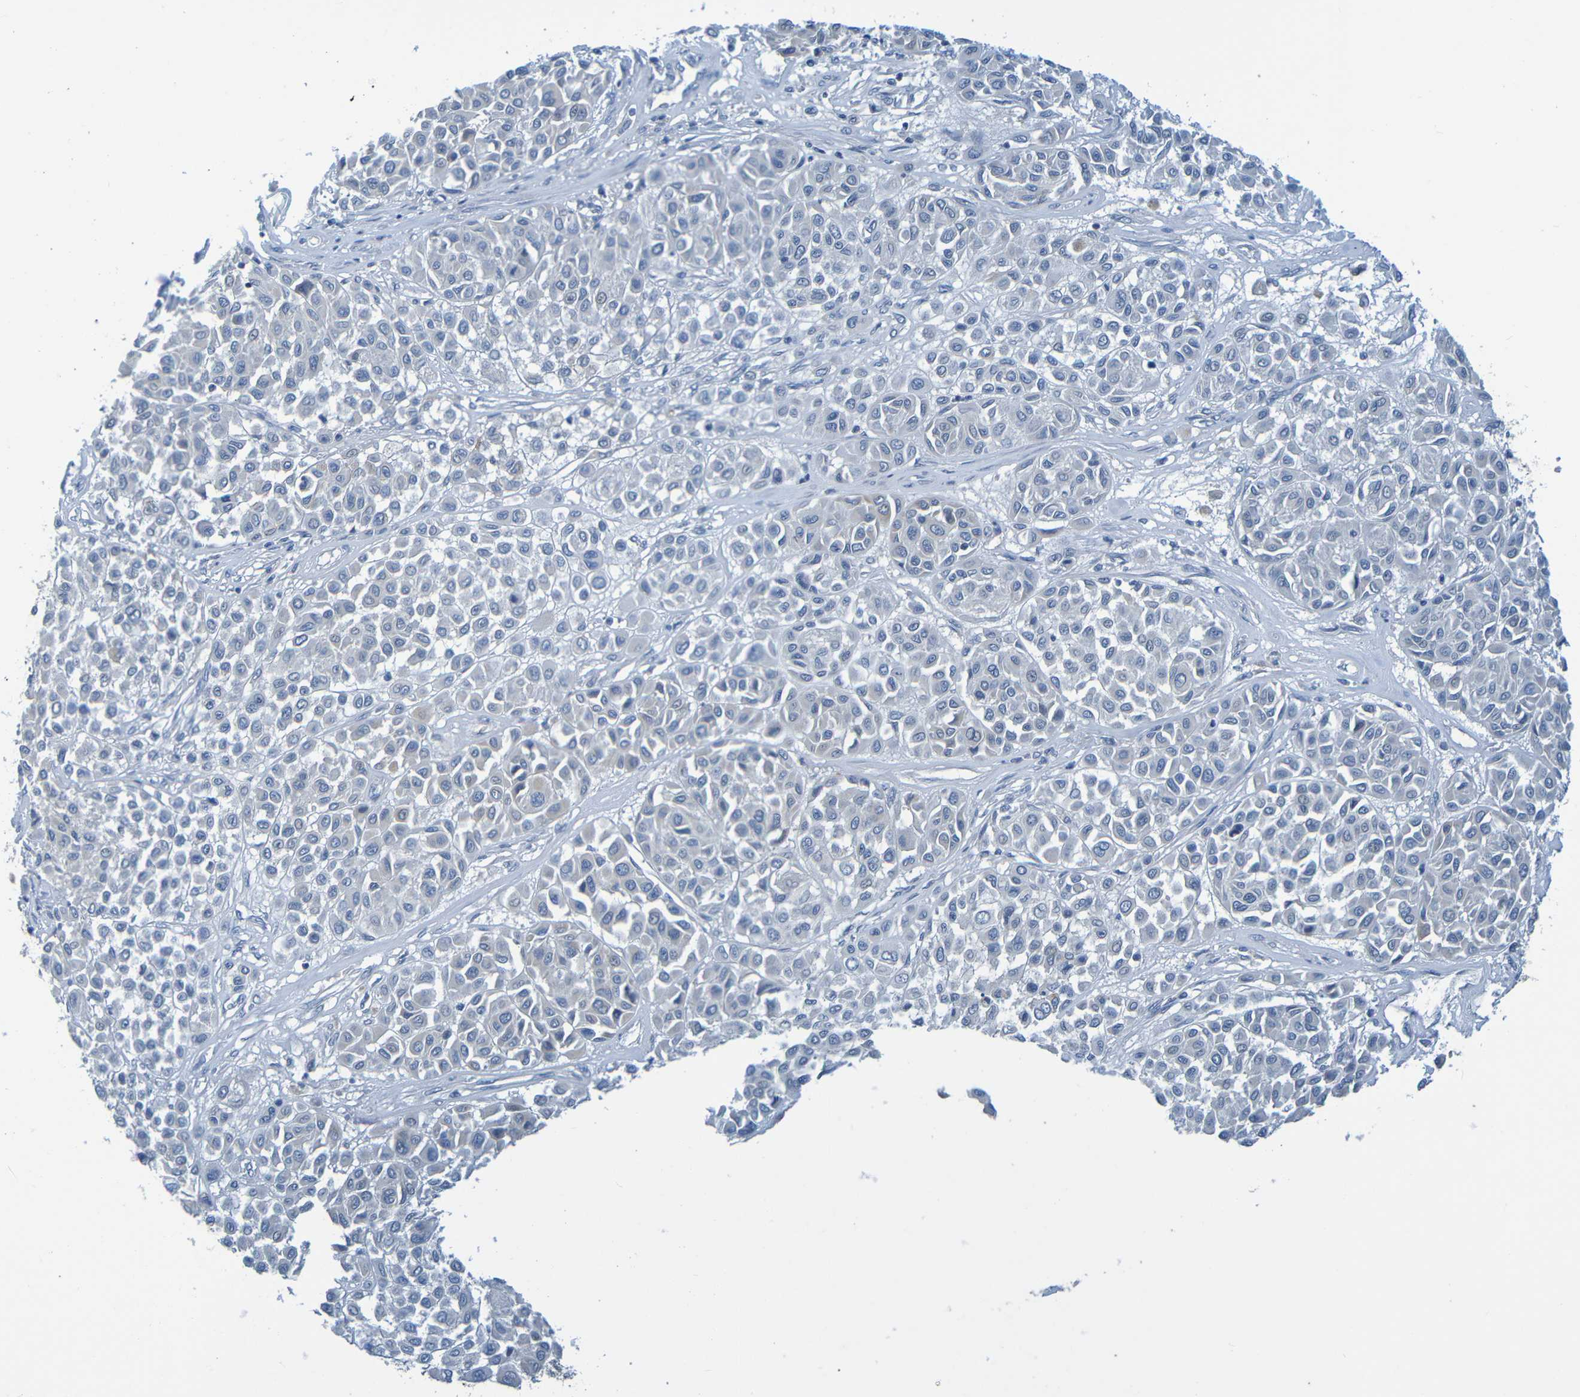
{"staining": {"intensity": "negative", "quantity": "none", "location": "none"}, "tissue": "melanoma", "cell_type": "Tumor cells", "image_type": "cancer", "snomed": [{"axis": "morphology", "description": "Malignant melanoma, Metastatic site"}, {"axis": "topography", "description": "Soft tissue"}], "caption": "This is an immunohistochemistry (IHC) image of human melanoma. There is no expression in tumor cells.", "gene": "CYP4F2", "patient": {"sex": "male", "age": 41}}